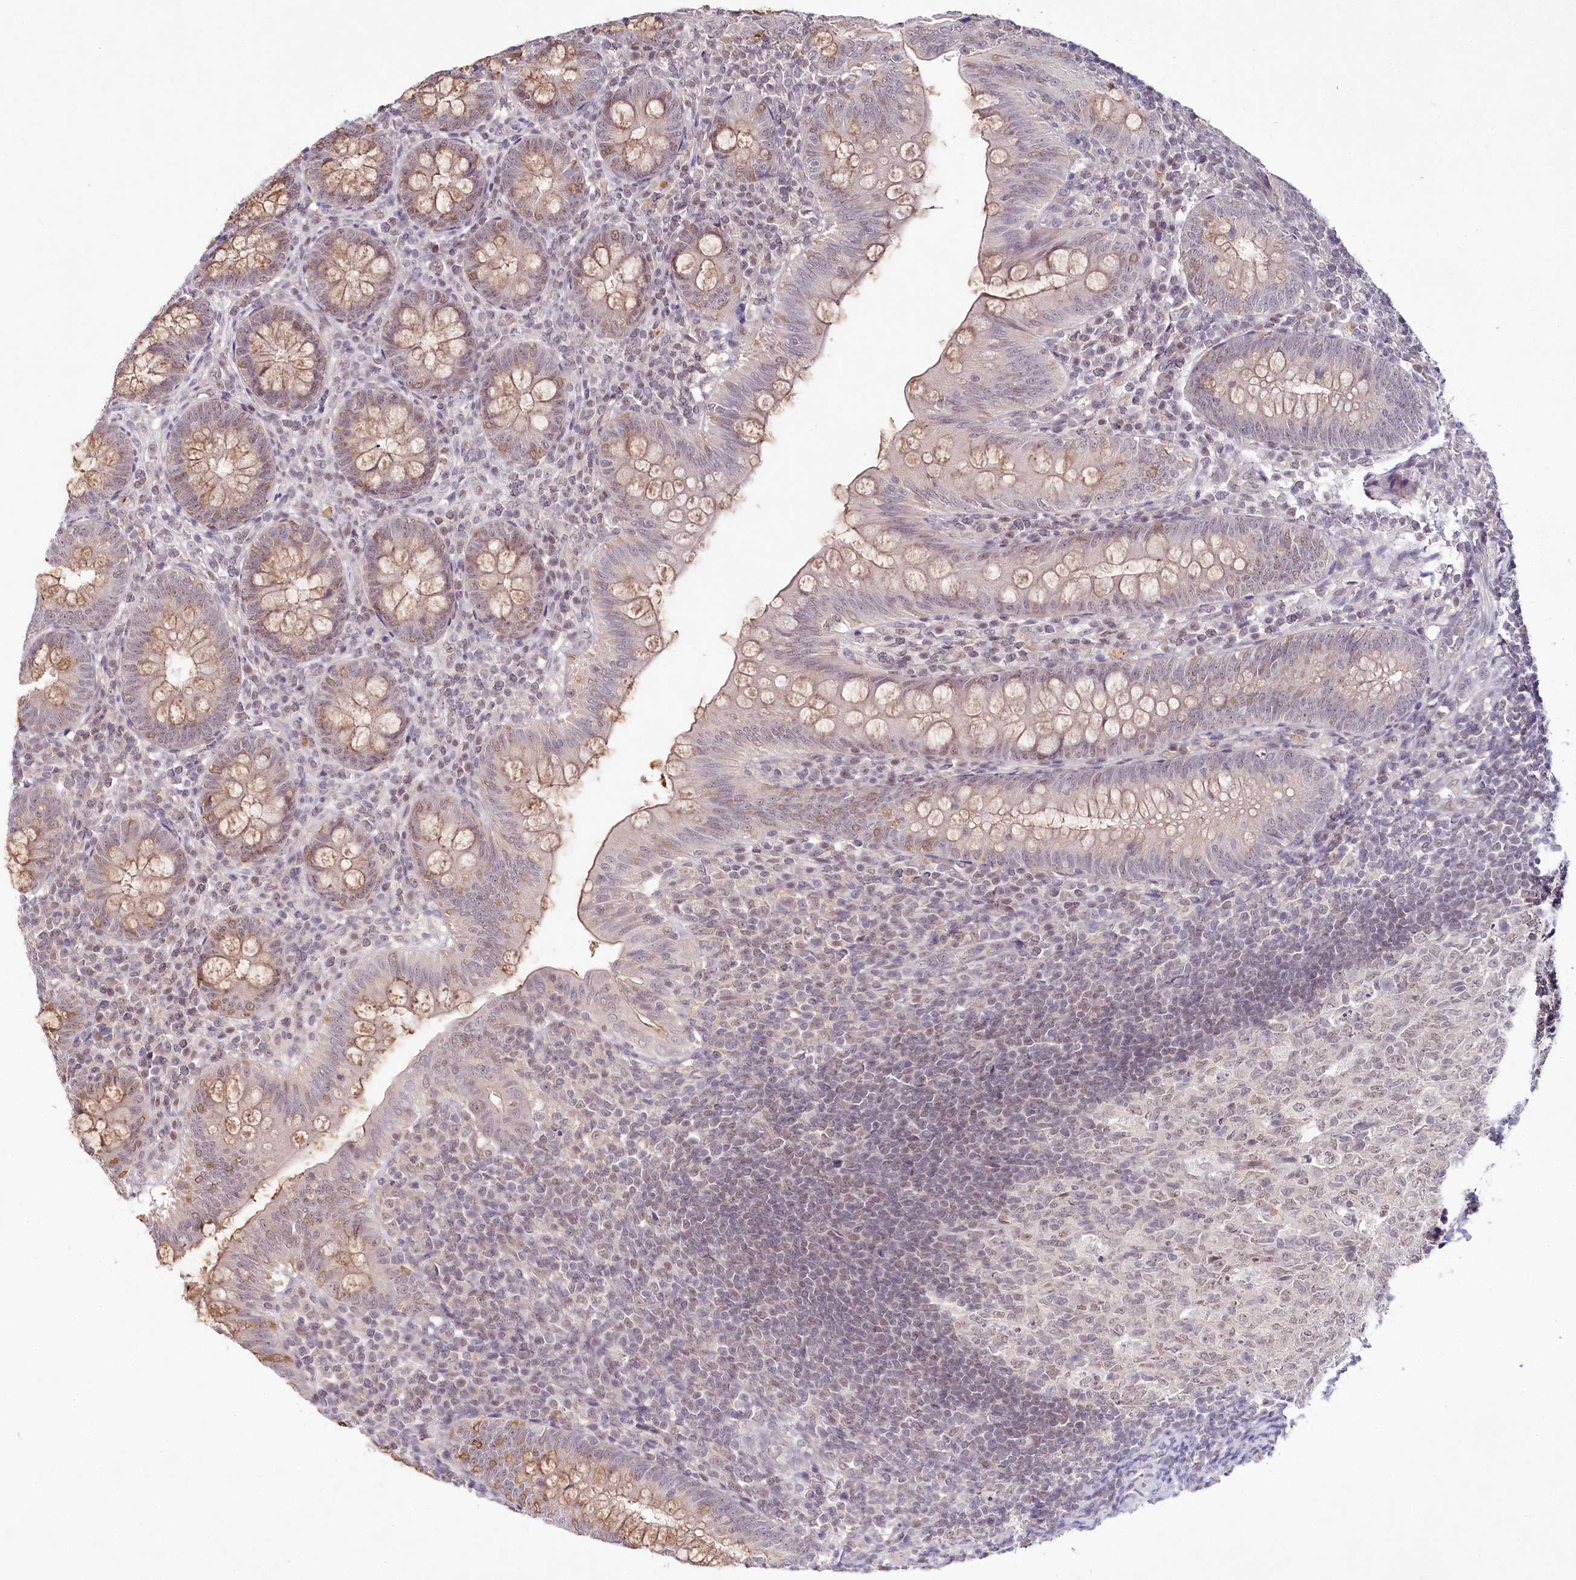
{"staining": {"intensity": "weak", "quantity": "25%-75%", "location": "cytoplasmic/membranous,nuclear"}, "tissue": "appendix", "cell_type": "Glandular cells", "image_type": "normal", "snomed": [{"axis": "morphology", "description": "Normal tissue, NOS"}, {"axis": "topography", "description": "Appendix"}], "caption": "Immunohistochemical staining of normal human appendix reveals low levels of weak cytoplasmic/membranous,nuclear staining in about 25%-75% of glandular cells.", "gene": "AMTN", "patient": {"sex": "male", "age": 14}}